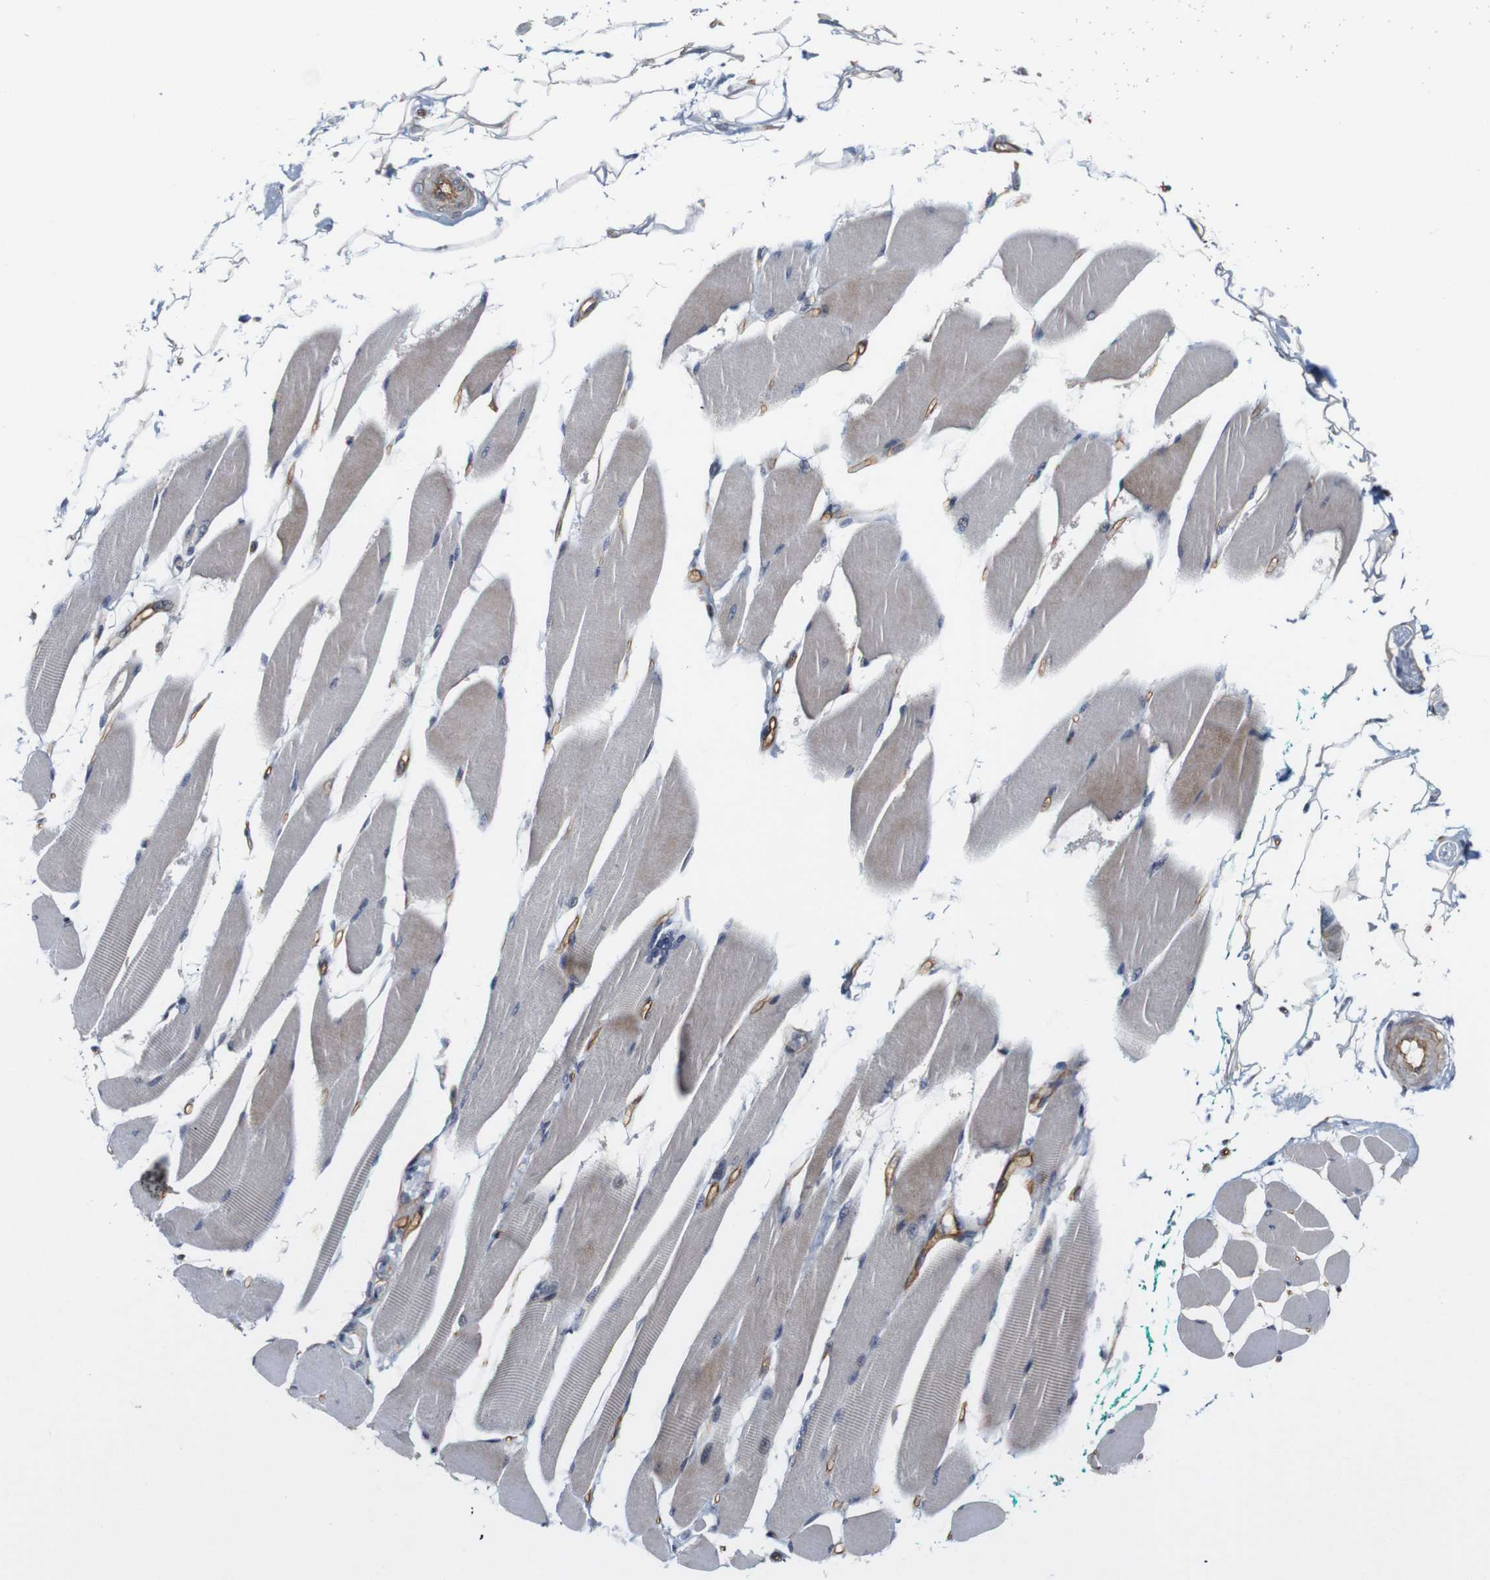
{"staining": {"intensity": "moderate", "quantity": "<25%", "location": "cytoplasmic/membranous"}, "tissue": "skeletal muscle", "cell_type": "Myocytes", "image_type": "normal", "snomed": [{"axis": "morphology", "description": "Normal tissue, NOS"}, {"axis": "topography", "description": "Skeletal muscle"}, {"axis": "topography", "description": "Oral tissue"}, {"axis": "topography", "description": "Peripheral nerve tissue"}], "caption": "A micrograph of skeletal muscle stained for a protein displays moderate cytoplasmic/membranous brown staining in myocytes. (Stains: DAB (3,3'-diaminobenzidine) in brown, nuclei in blue, Microscopy: brightfield microscopy at high magnification).", "gene": "CYB561", "patient": {"sex": "female", "age": 84}}